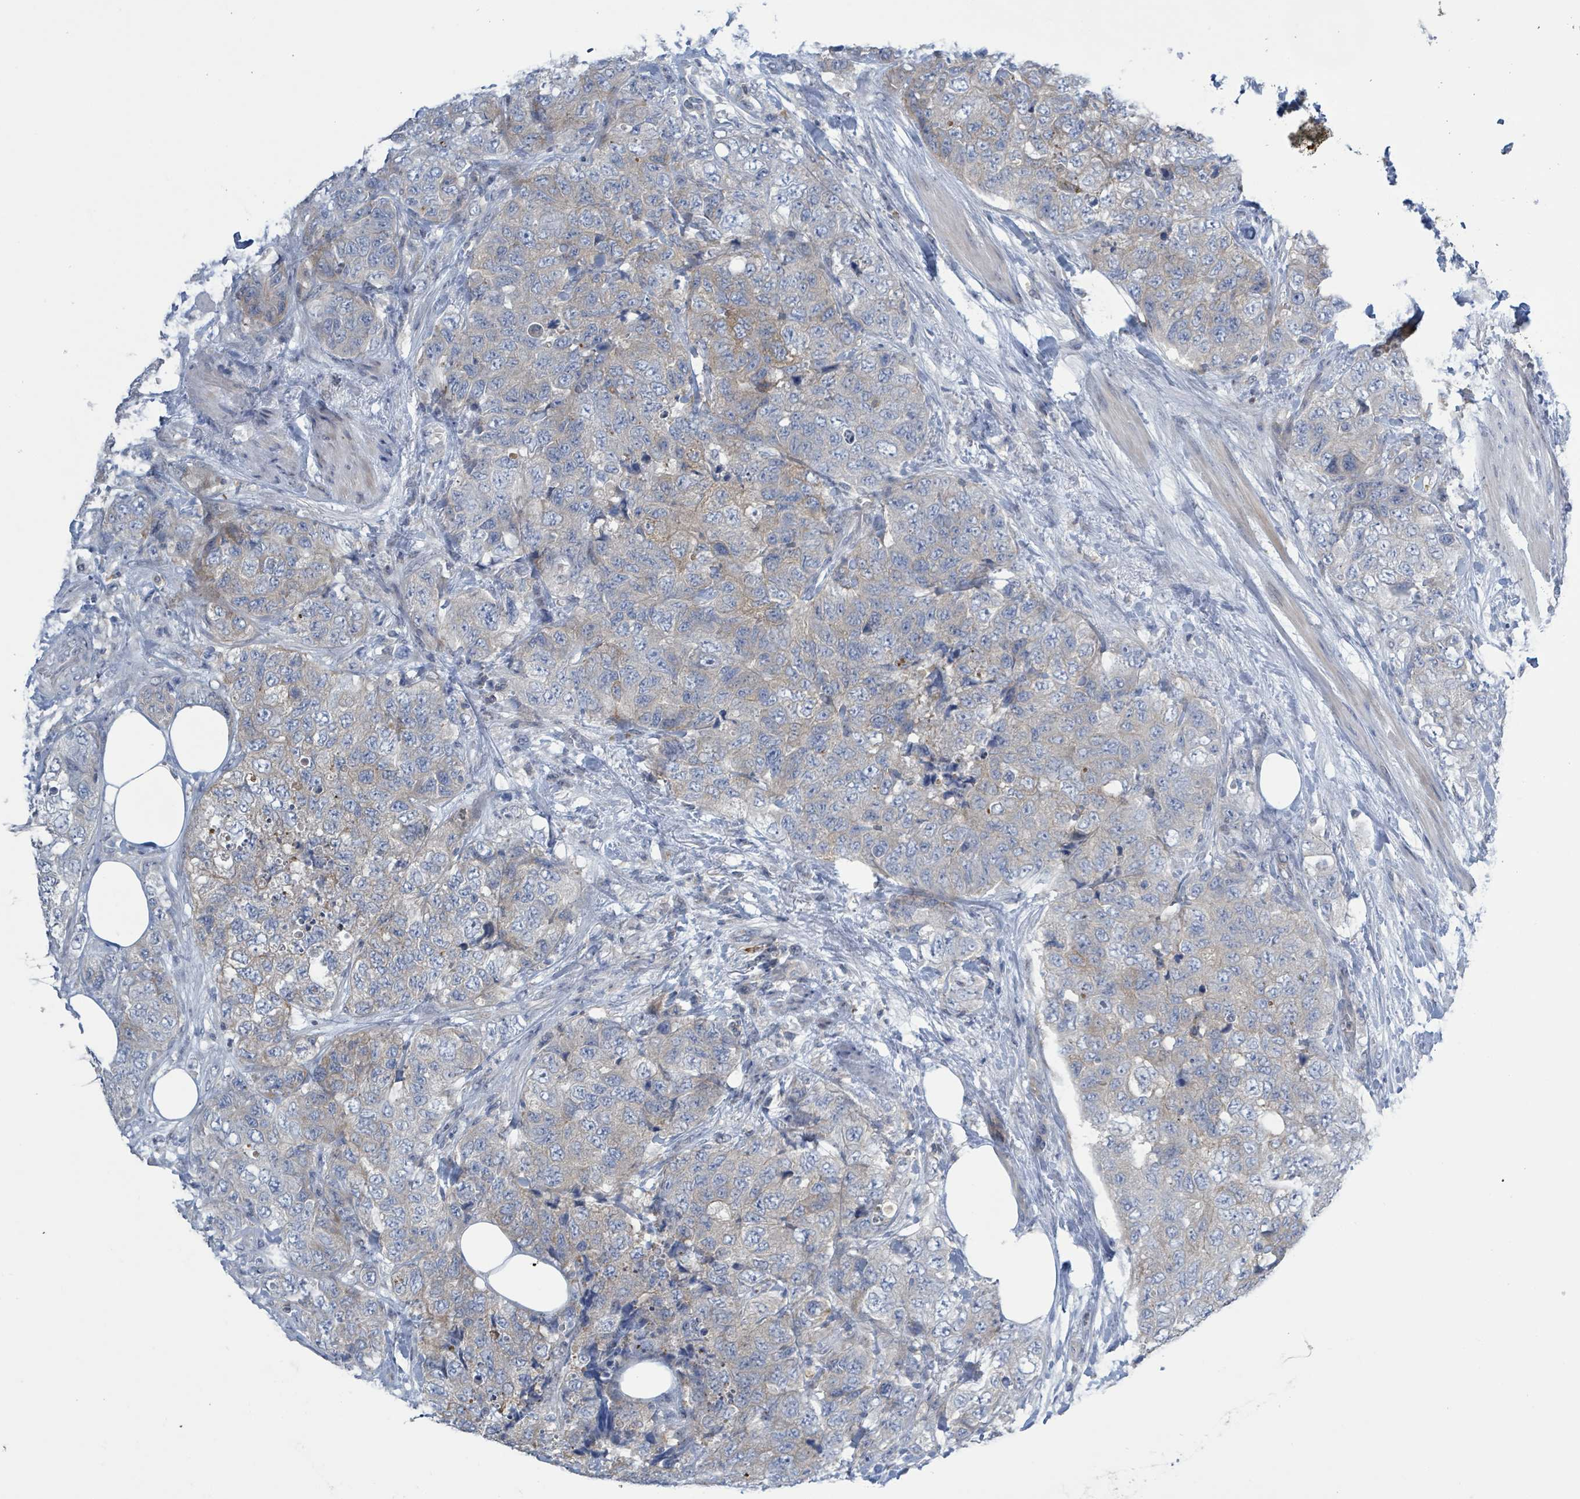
{"staining": {"intensity": "weak", "quantity": "<25%", "location": "cytoplasmic/membranous"}, "tissue": "urothelial cancer", "cell_type": "Tumor cells", "image_type": "cancer", "snomed": [{"axis": "morphology", "description": "Urothelial carcinoma, High grade"}, {"axis": "topography", "description": "Urinary bladder"}], "caption": "Tumor cells are negative for protein expression in human urothelial cancer. Nuclei are stained in blue.", "gene": "DGKZ", "patient": {"sex": "female", "age": 78}}